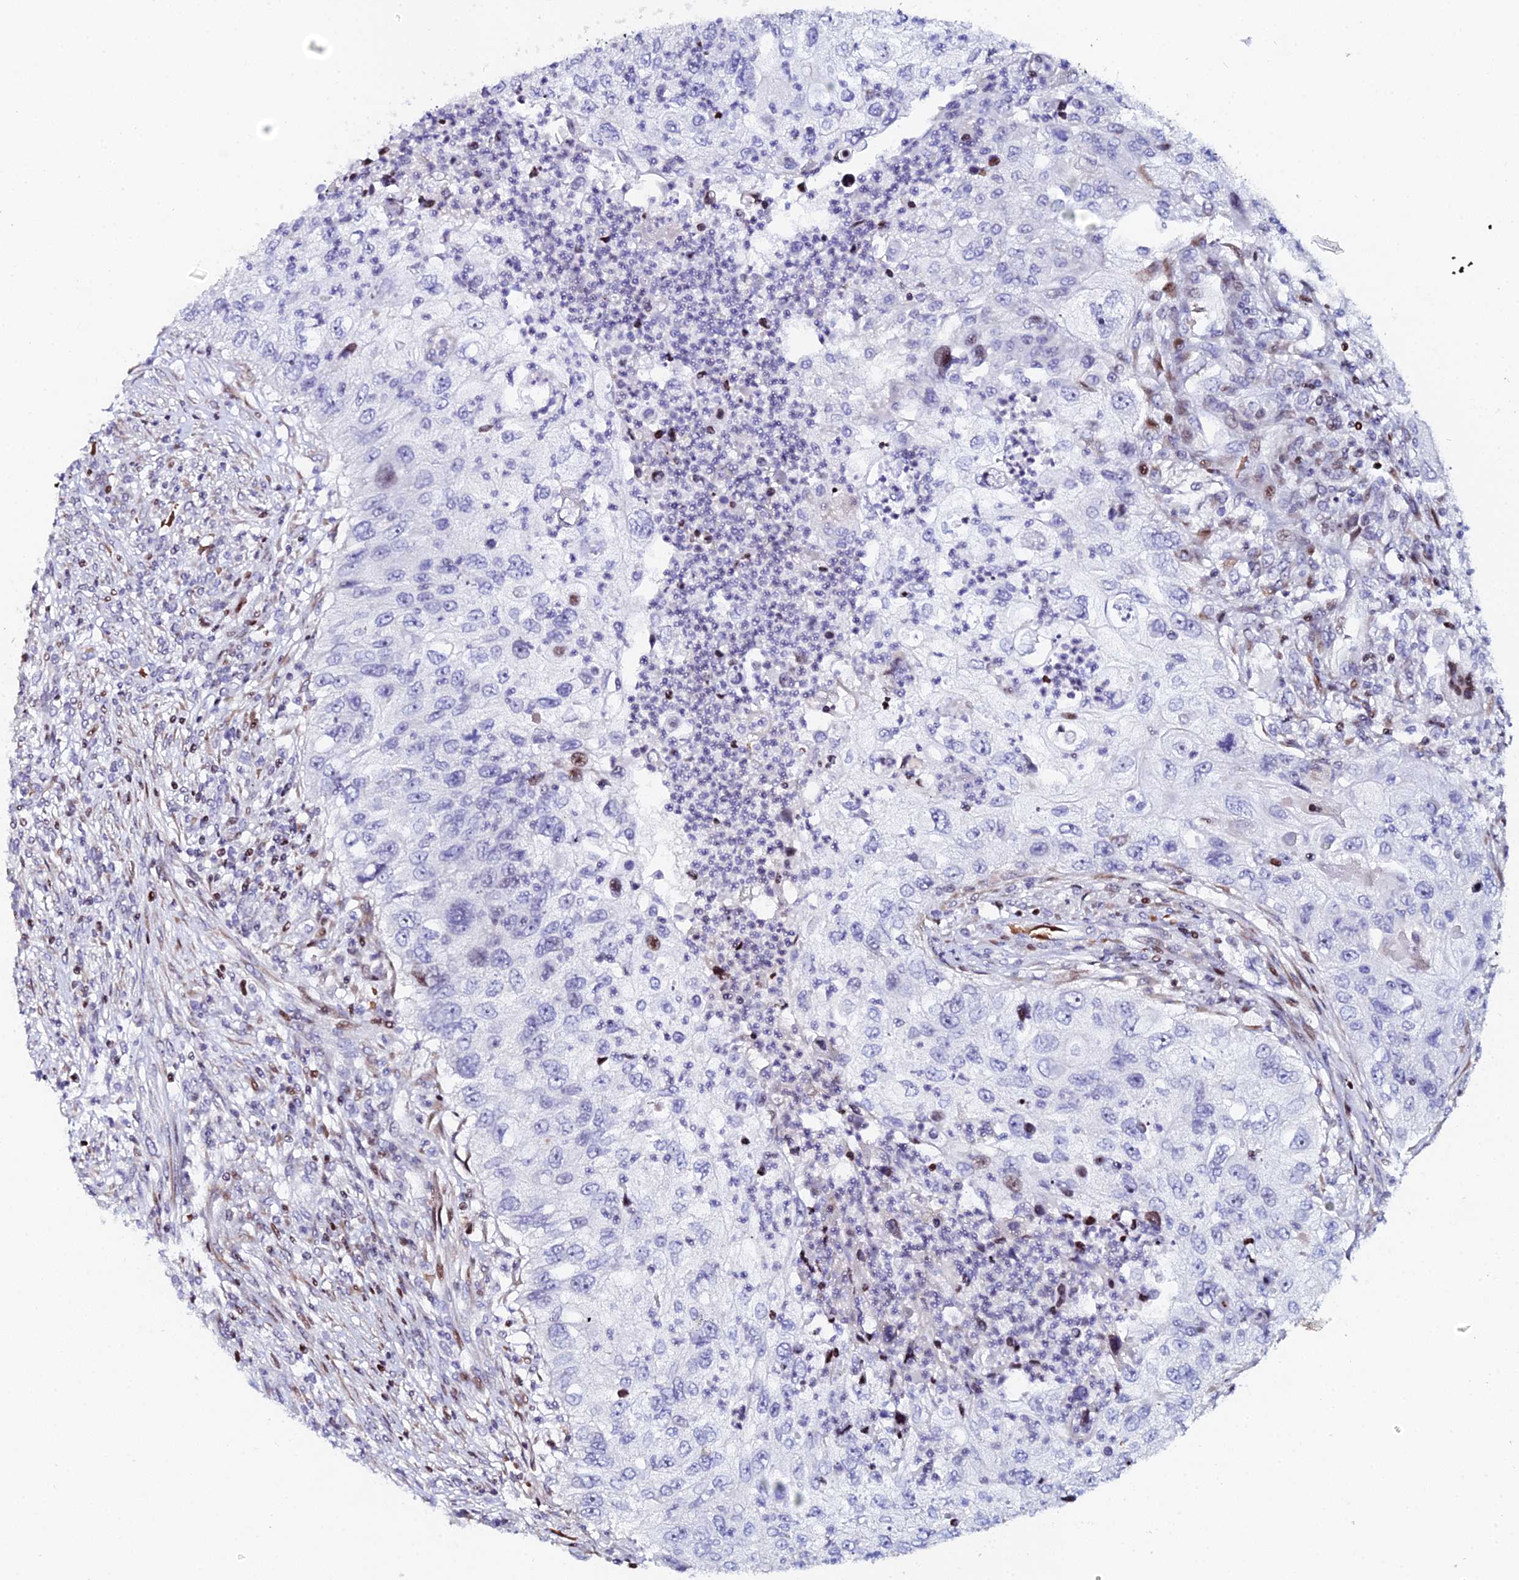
{"staining": {"intensity": "moderate", "quantity": "<25%", "location": "nuclear"}, "tissue": "urothelial cancer", "cell_type": "Tumor cells", "image_type": "cancer", "snomed": [{"axis": "morphology", "description": "Urothelial carcinoma, High grade"}, {"axis": "topography", "description": "Urinary bladder"}], "caption": "High-magnification brightfield microscopy of high-grade urothelial carcinoma stained with DAB (3,3'-diaminobenzidine) (brown) and counterstained with hematoxylin (blue). tumor cells exhibit moderate nuclear staining is appreciated in approximately<25% of cells.", "gene": "MYNN", "patient": {"sex": "female", "age": 60}}